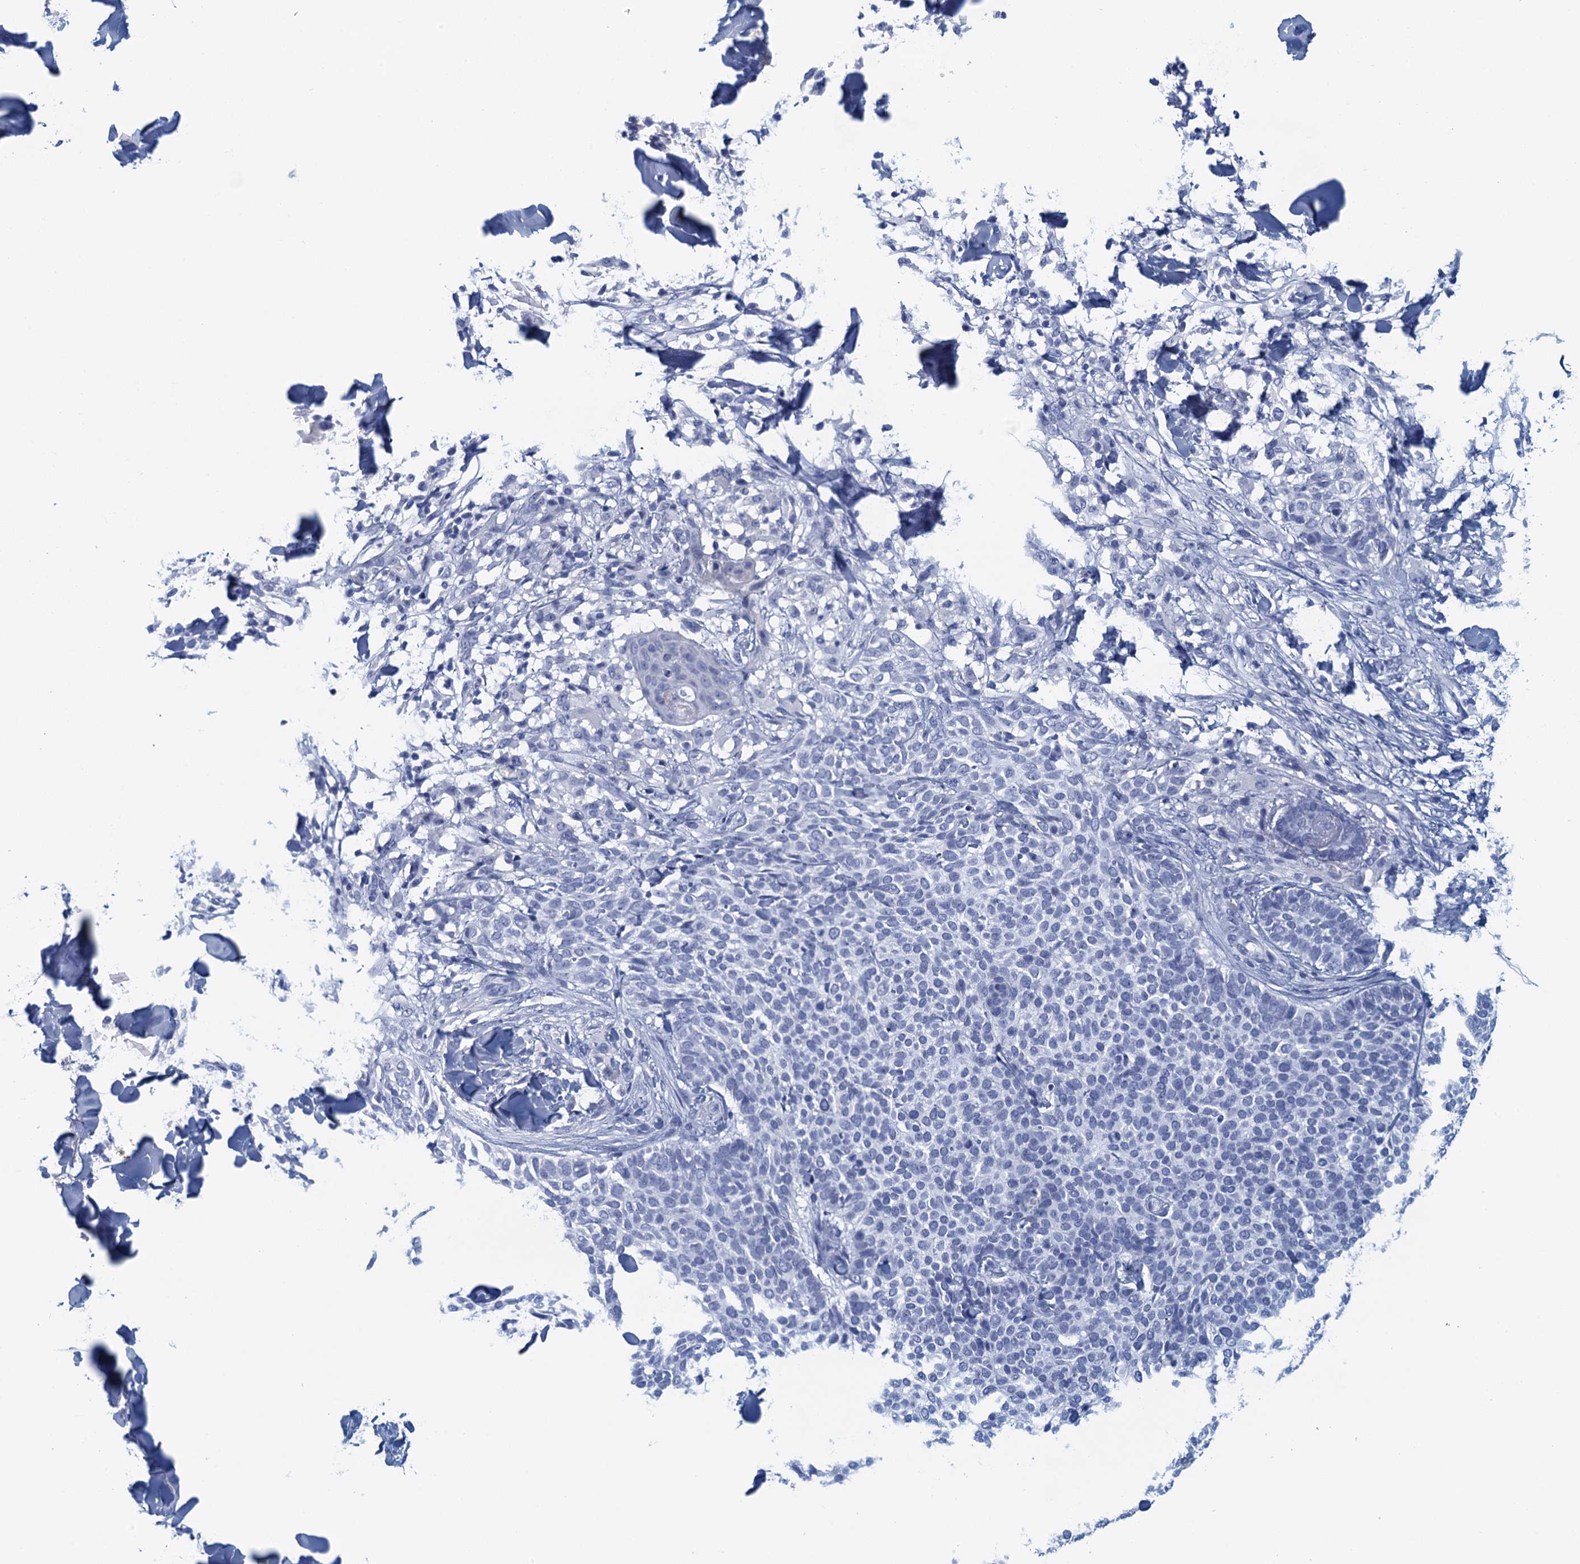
{"staining": {"intensity": "negative", "quantity": "none", "location": "none"}, "tissue": "skin cancer", "cell_type": "Tumor cells", "image_type": "cancer", "snomed": [{"axis": "morphology", "description": "Normal tissue, NOS"}, {"axis": "morphology", "description": "Basal cell carcinoma"}, {"axis": "topography", "description": "Skin"}], "caption": "Tumor cells are negative for brown protein staining in basal cell carcinoma (skin).", "gene": "CYP51A1", "patient": {"sex": "male", "age": 67}}